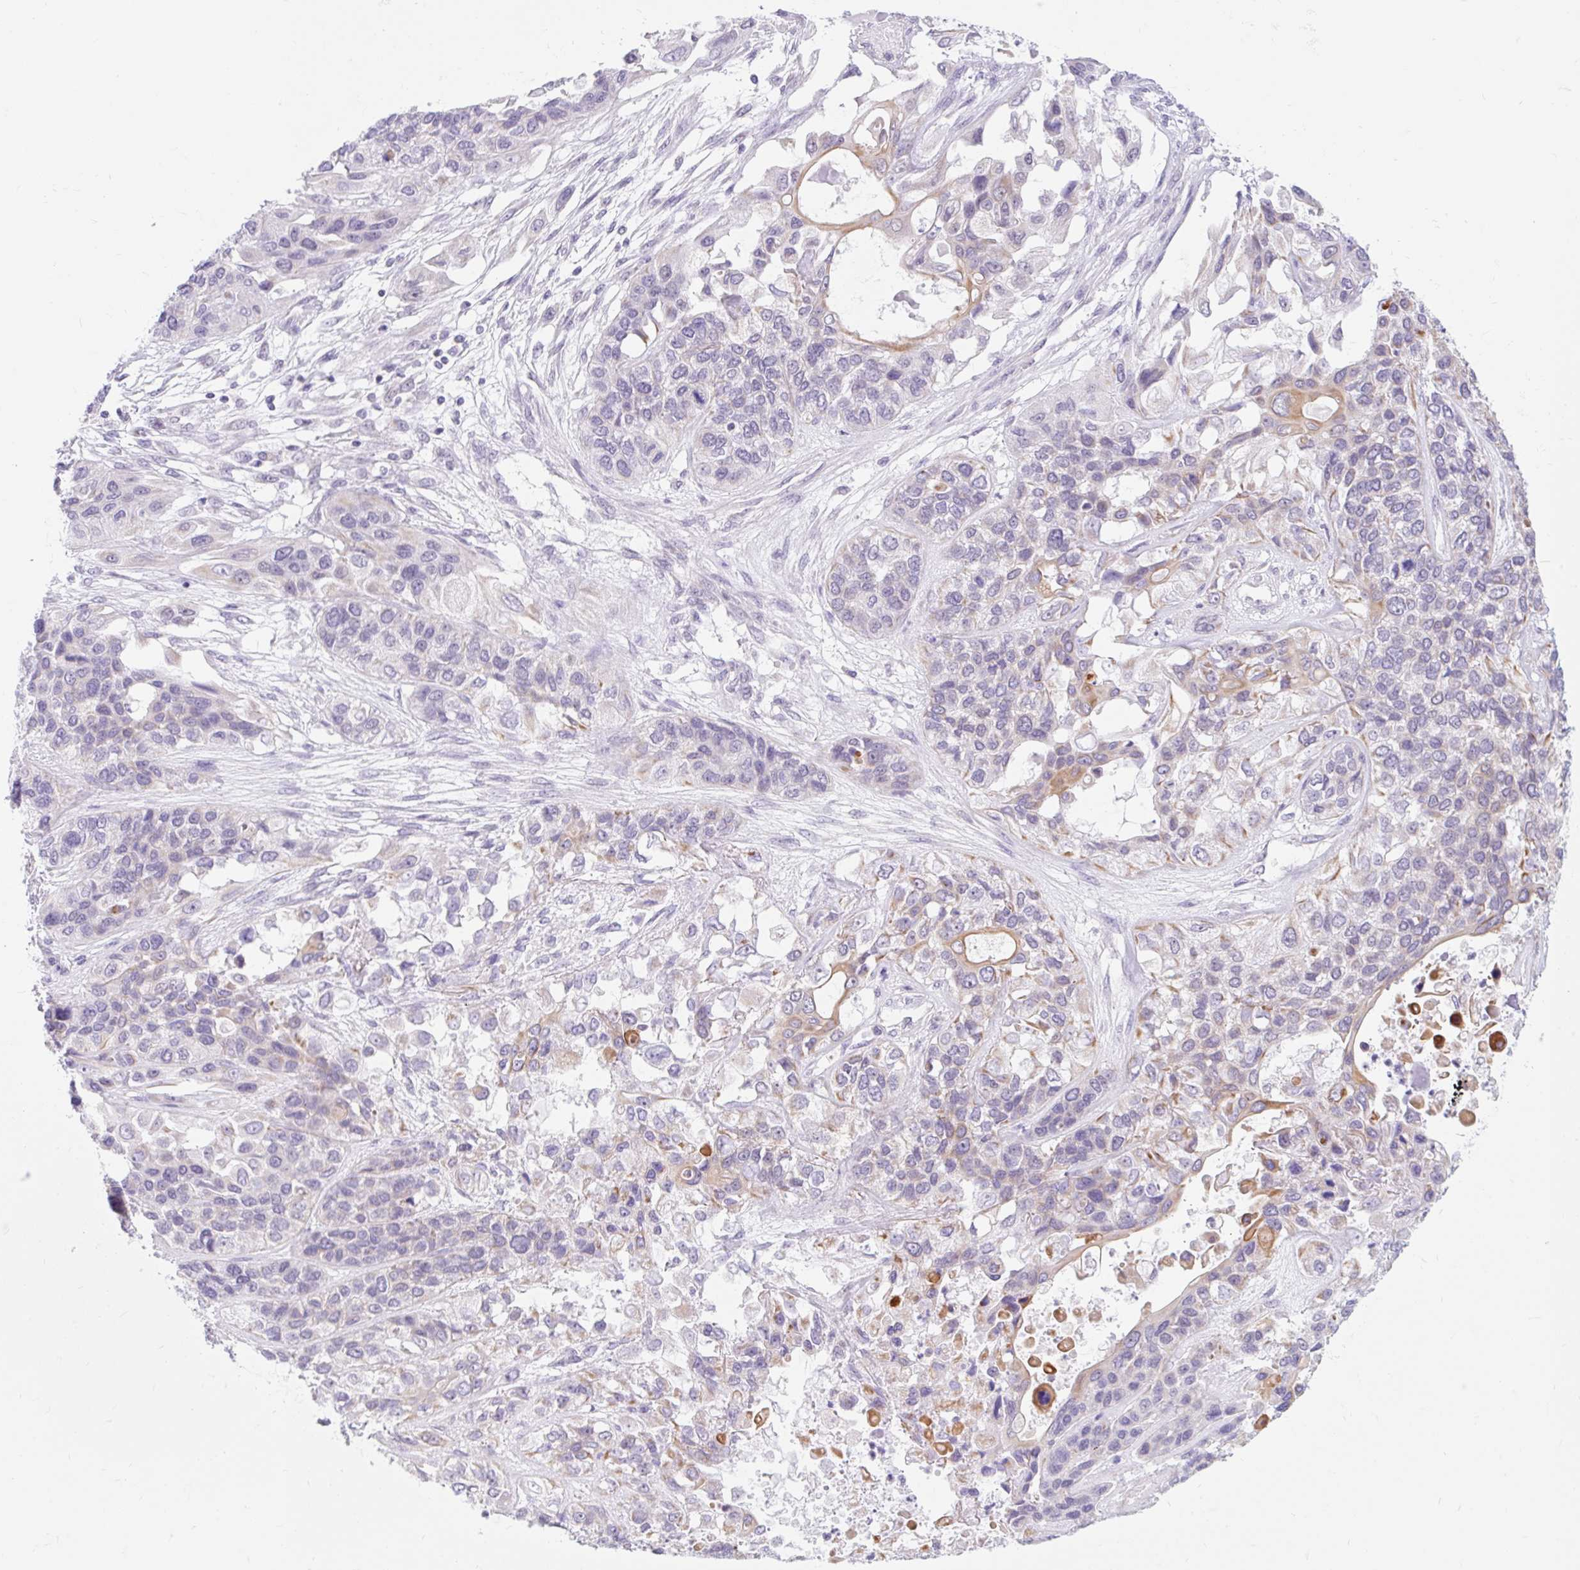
{"staining": {"intensity": "negative", "quantity": "none", "location": "none"}, "tissue": "lung cancer", "cell_type": "Tumor cells", "image_type": "cancer", "snomed": [{"axis": "morphology", "description": "Squamous cell carcinoma, NOS"}, {"axis": "topography", "description": "Lung"}], "caption": "Tumor cells are negative for brown protein staining in squamous cell carcinoma (lung).", "gene": "ITPK1", "patient": {"sex": "female", "age": 70}}